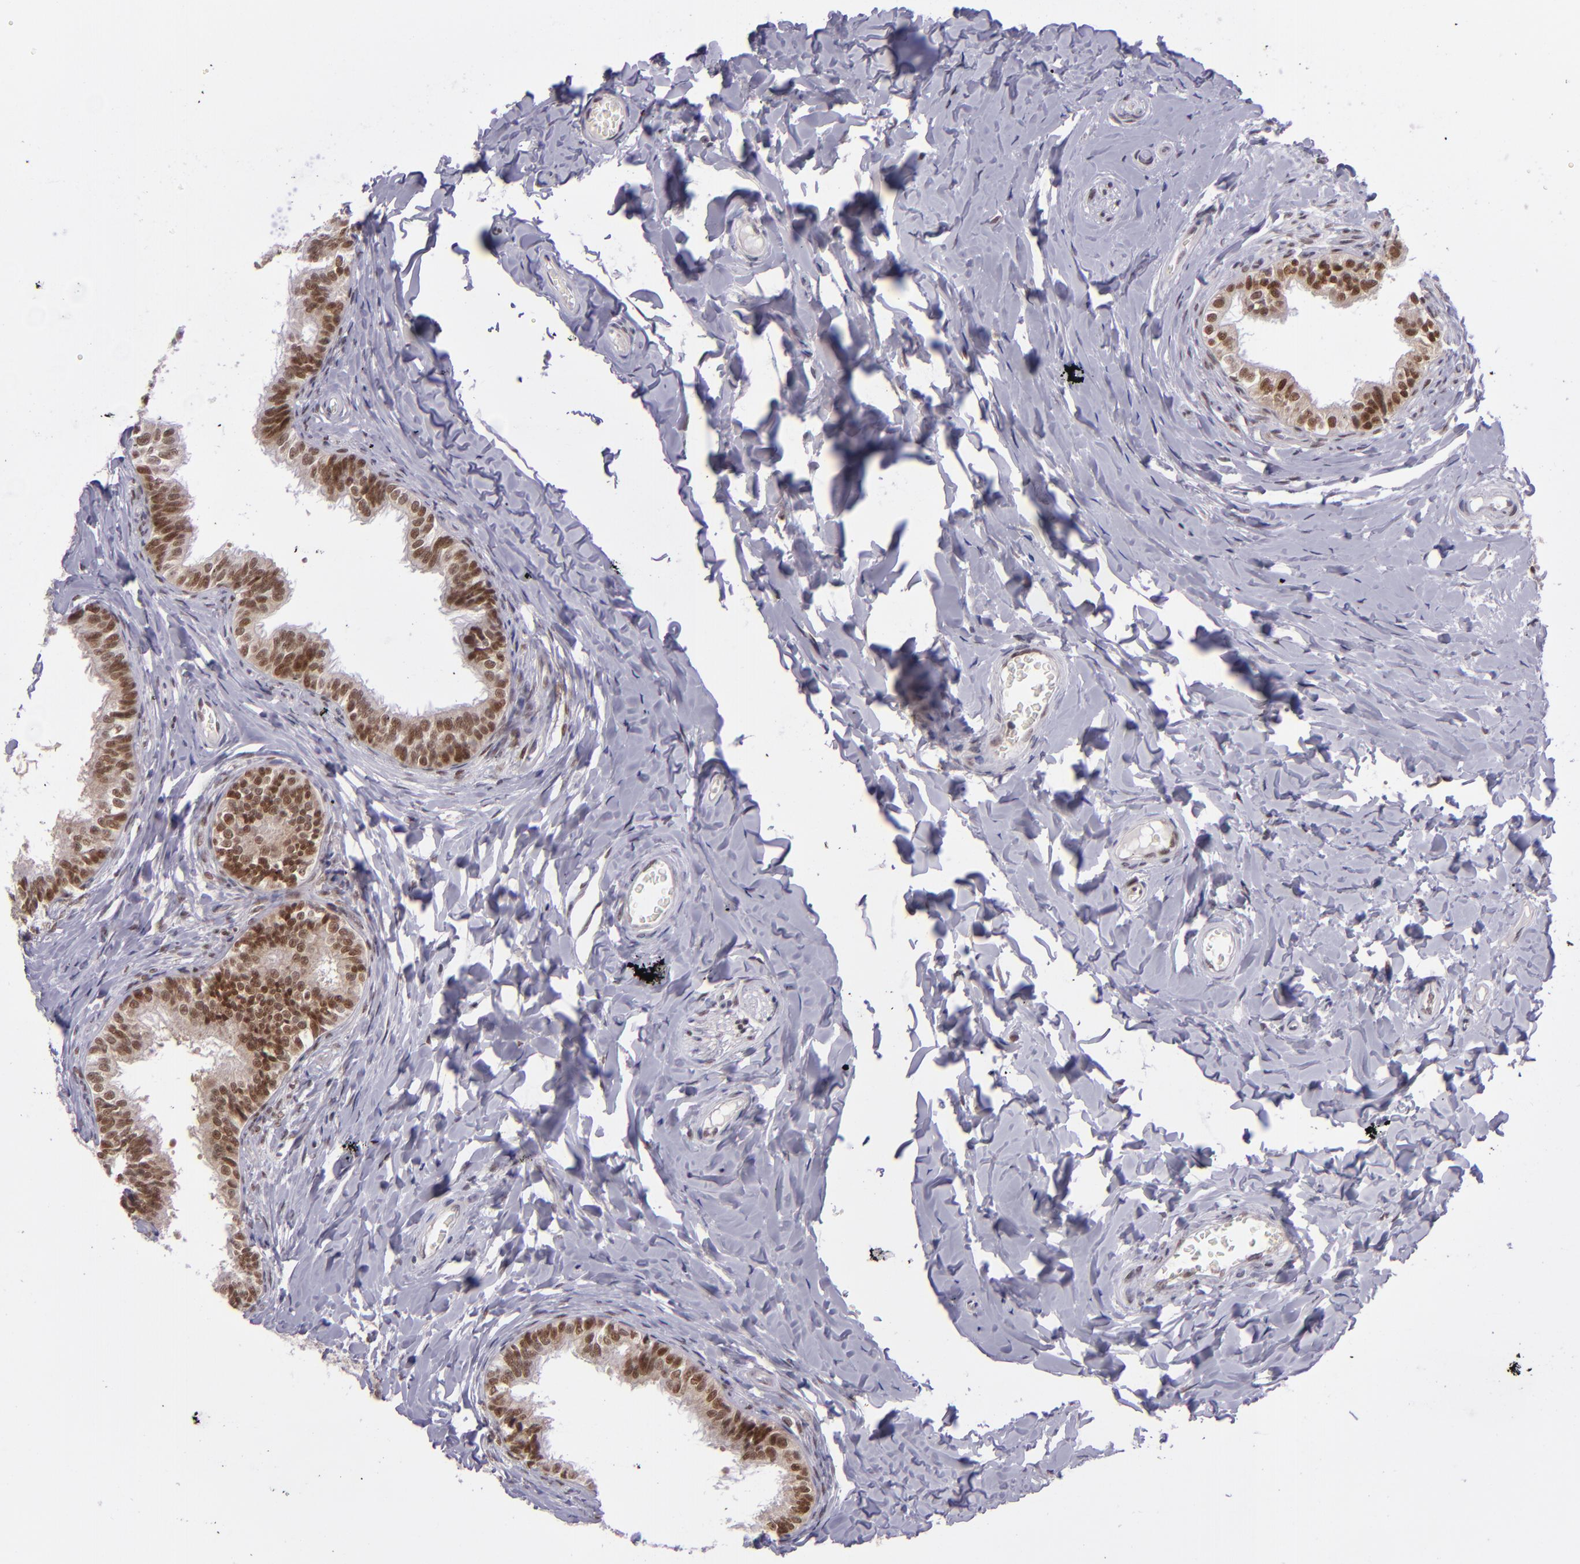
{"staining": {"intensity": "strong", "quantity": ">75%", "location": "cytoplasmic/membranous,nuclear"}, "tissue": "epididymis", "cell_type": "Glandular cells", "image_type": "normal", "snomed": [{"axis": "morphology", "description": "Normal tissue, NOS"}, {"axis": "topography", "description": "Soft tissue"}, {"axis": "topography", "description": "Epididymis"}], "caption": "Protein staining displays strong cytoplasmic/membranous,nuclear positivity in about >75% of glandular cells in normal epididymis.", "gene": "BAG1", "patient": {"sex": "male", "age": 26}}